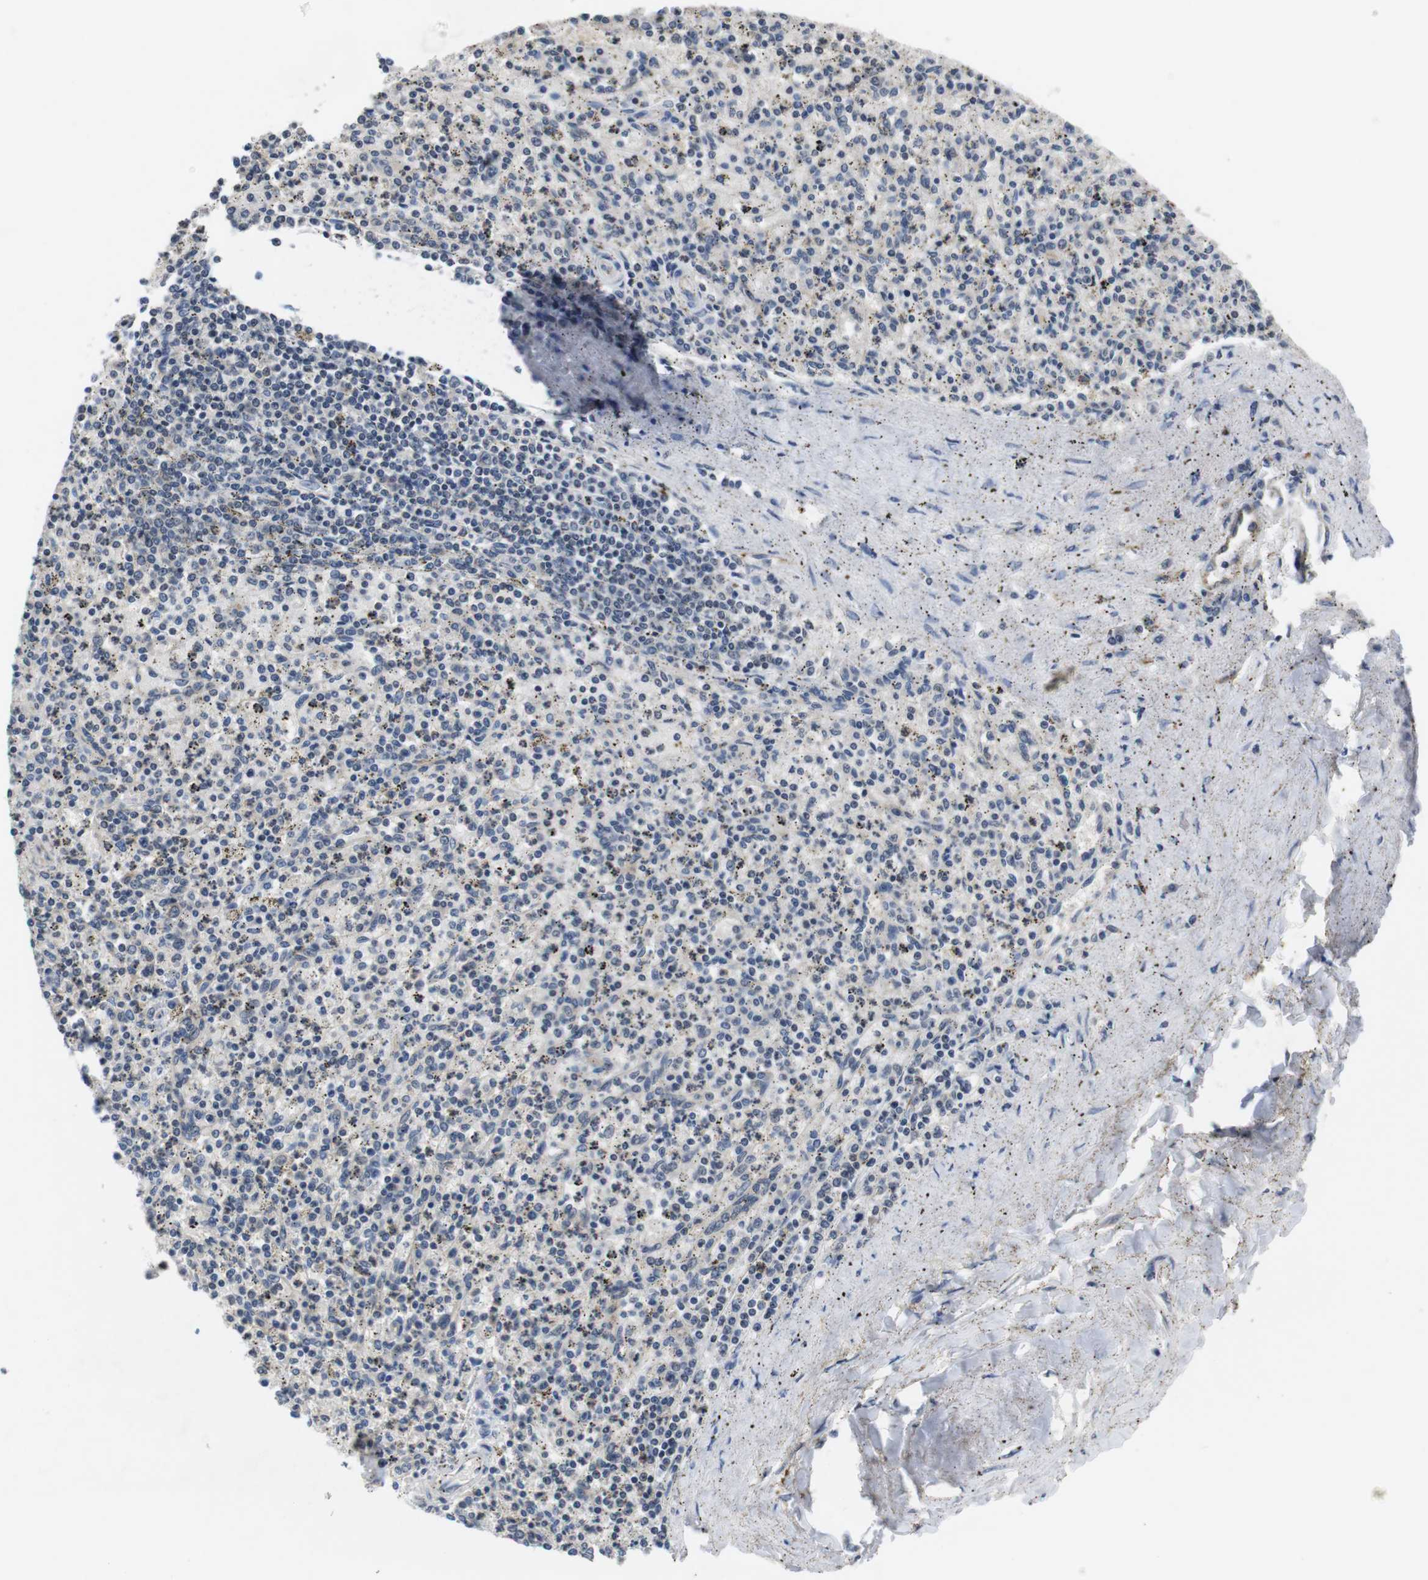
{"staining": {"intensity": "weak", "quantity": "25%-75%", "location": "cytoplasmic/membranous"}, "tissue": "spleen", "cell_type": "Cells in red pulp", "image_type": "normal", "snomed": [{"axis": "morphology", "description": "Normal tissue, NOS"}, {"axis": "topography", "description": "Spleen"}], "caption": "Immunohistochemical staining of unremarkable human spleen exhibits 25%-75% levels of weak cytoplasmic/membranous protein expression in about 25%-75% of cells in red pulp. The protein of interest is shown in brown color, while the nuclei are stained blue.", "gene": "FADD", "patient": {"sex": "male", "age": 72}}